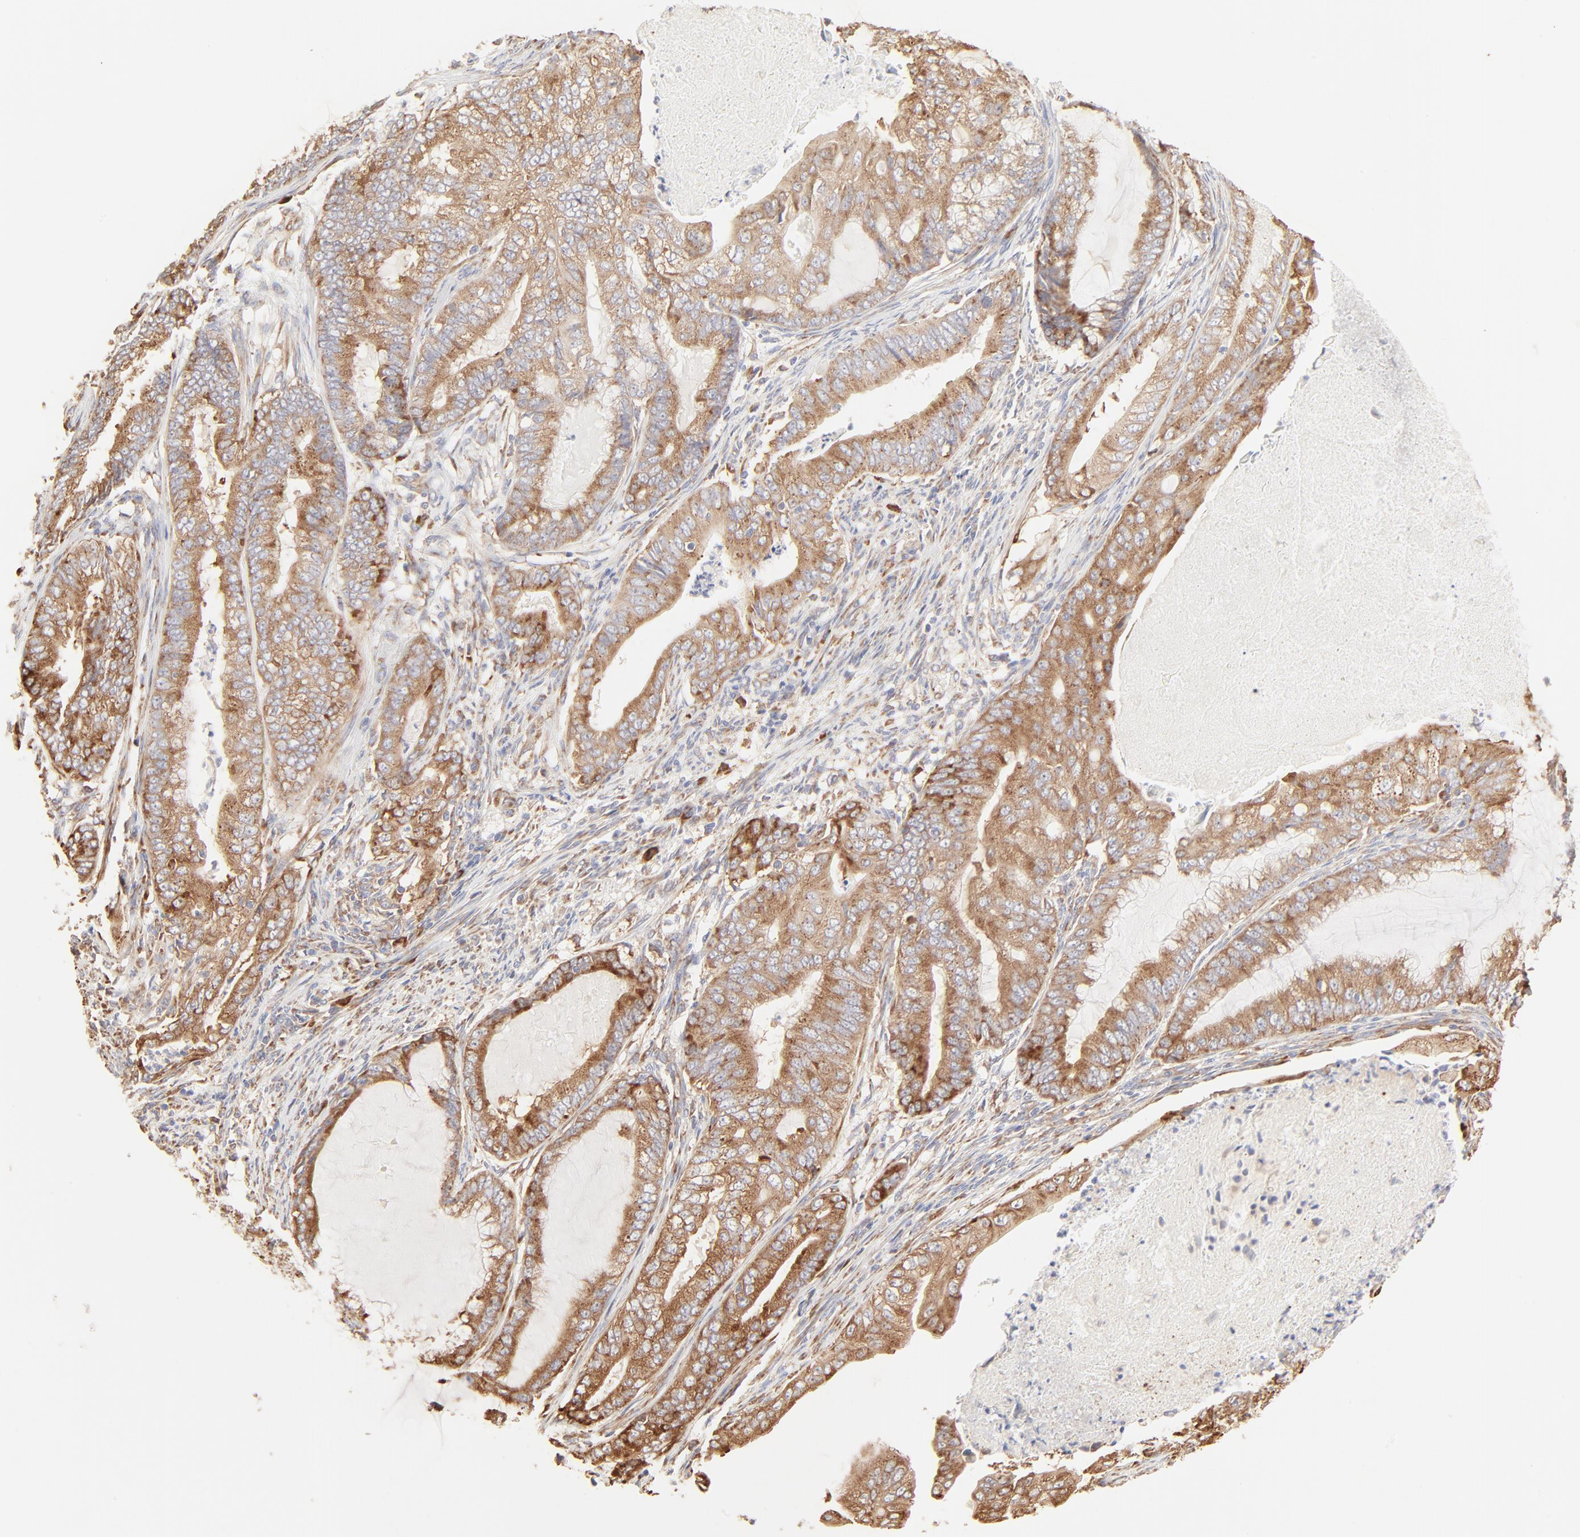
{"staining": {"intensity": "moderate", "quantity": ">75%", "location": "cytoplasmic/membranous"}, "tissue": "endometrial cancer", "cell_type": "Tumor cells", "image_type": "cancer", "snomed": [{"axis": "morphology", "description": "Adenocarcinoma, NOS"}, {"axis": "topography", "description": "Endometrium"}], "caption": "Protein staining of endometrial cancer tissue reveals moderate cytoplasmic/membranous positivity in about >75% of tumor cells. The protein of interest is stained brown, and the nuclei are stained in blue (DAB (3,3'-diaminobenzidine) IHC with brightfield microscopy, high magnification).", "gene": "RPS20", "patient": {"sex": "female", "age": 63}}